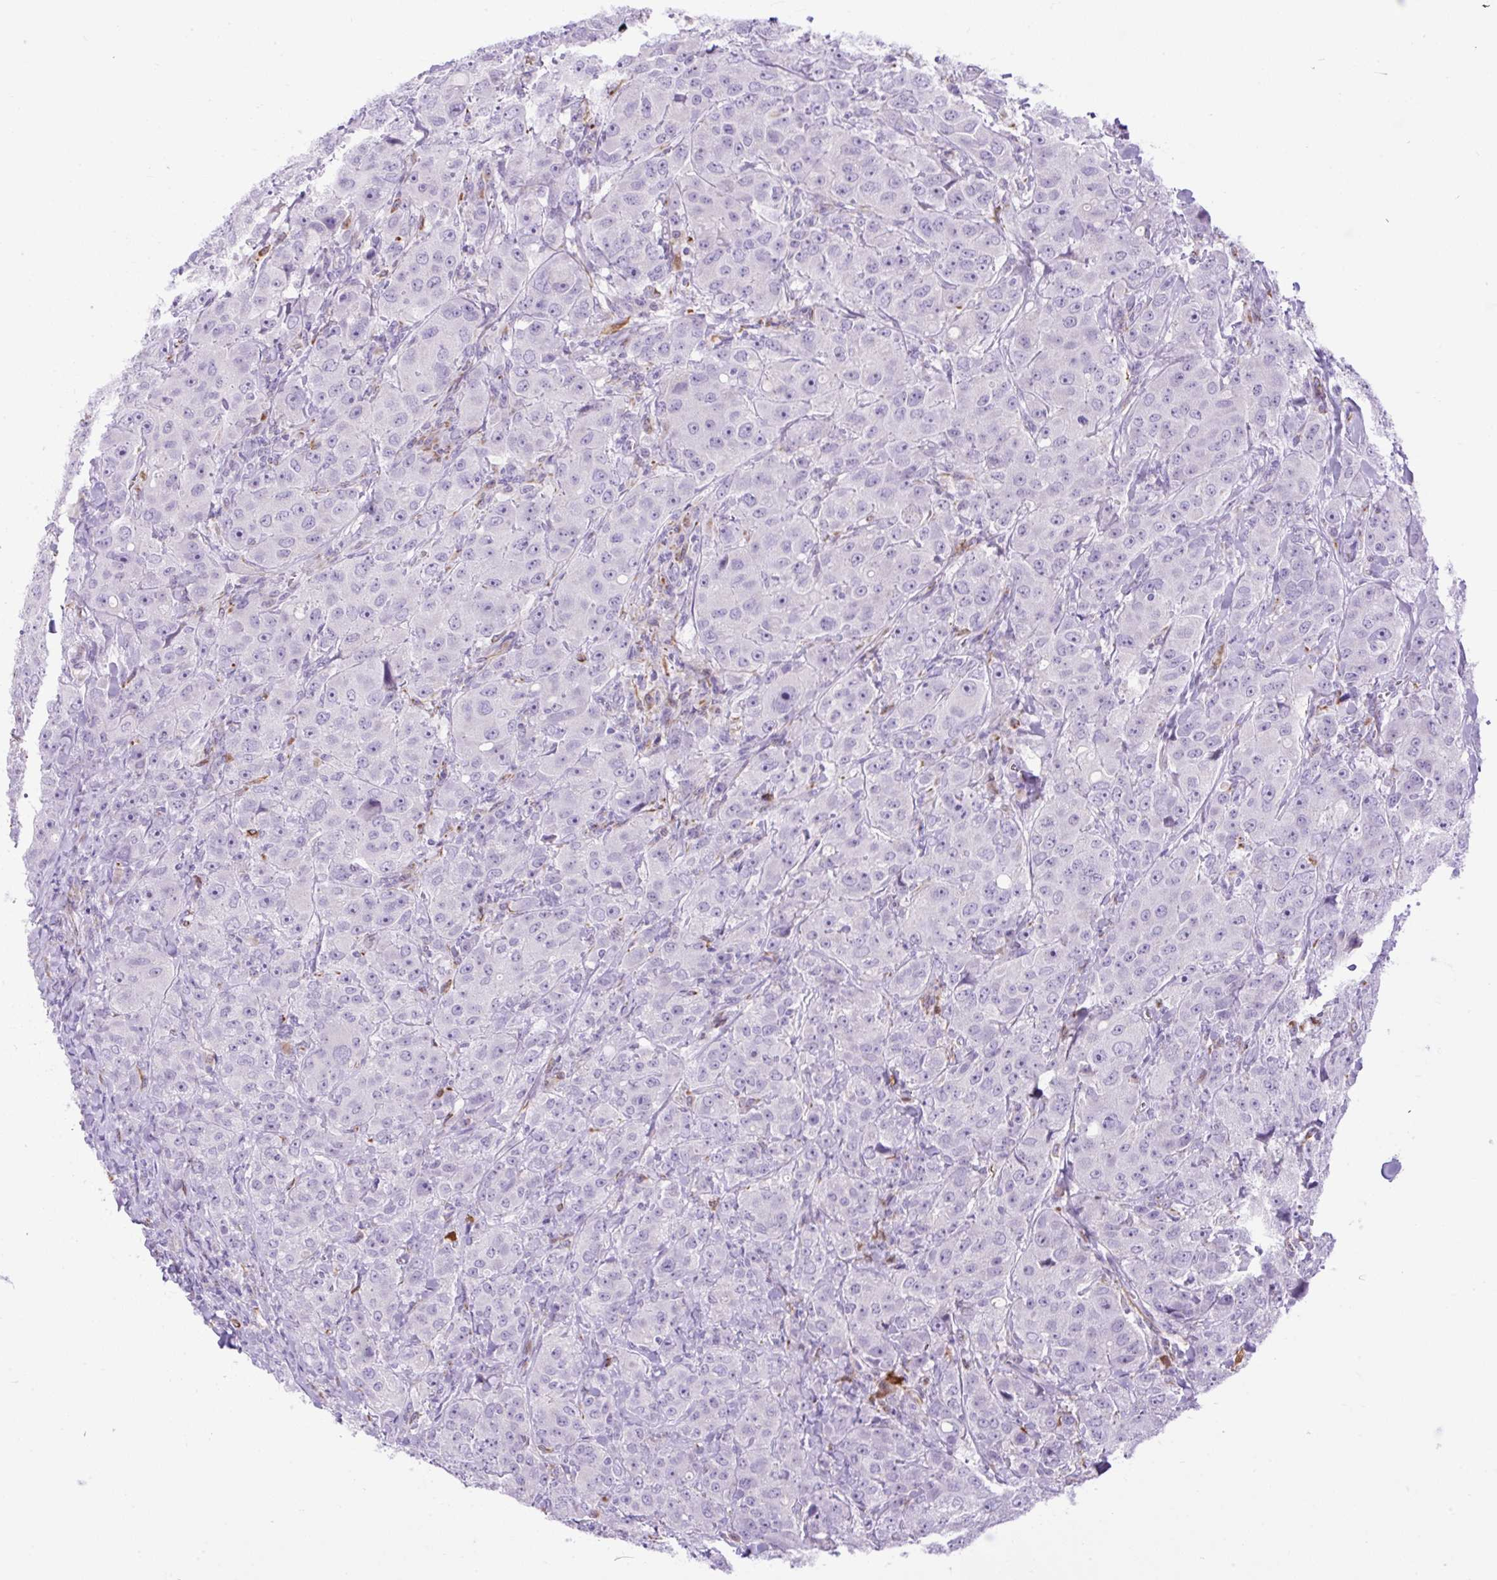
{"staining": {"intensity": "negative", "quantity": "none", "location": "none"}, "tissue": "breast cancer", "cell_type": "Tumor cells", "image_type": "cancer", "snomed": [{"axis": "morphology", "description": "Duct carcinoma"}, {"axis": "topography", "description": "Breast"}], "caption": "Immunohistochemistry (IHC) of human breast cancer (infiltrating ductal carcinoma) reveals no staining in tumor cells. (DAB (3,3'-diaminobenzidine) immunohistochemistry with hematoxylin counter stain).", "gene": "SPTBN5", "patient": {"sex": "female", "age": 43}}